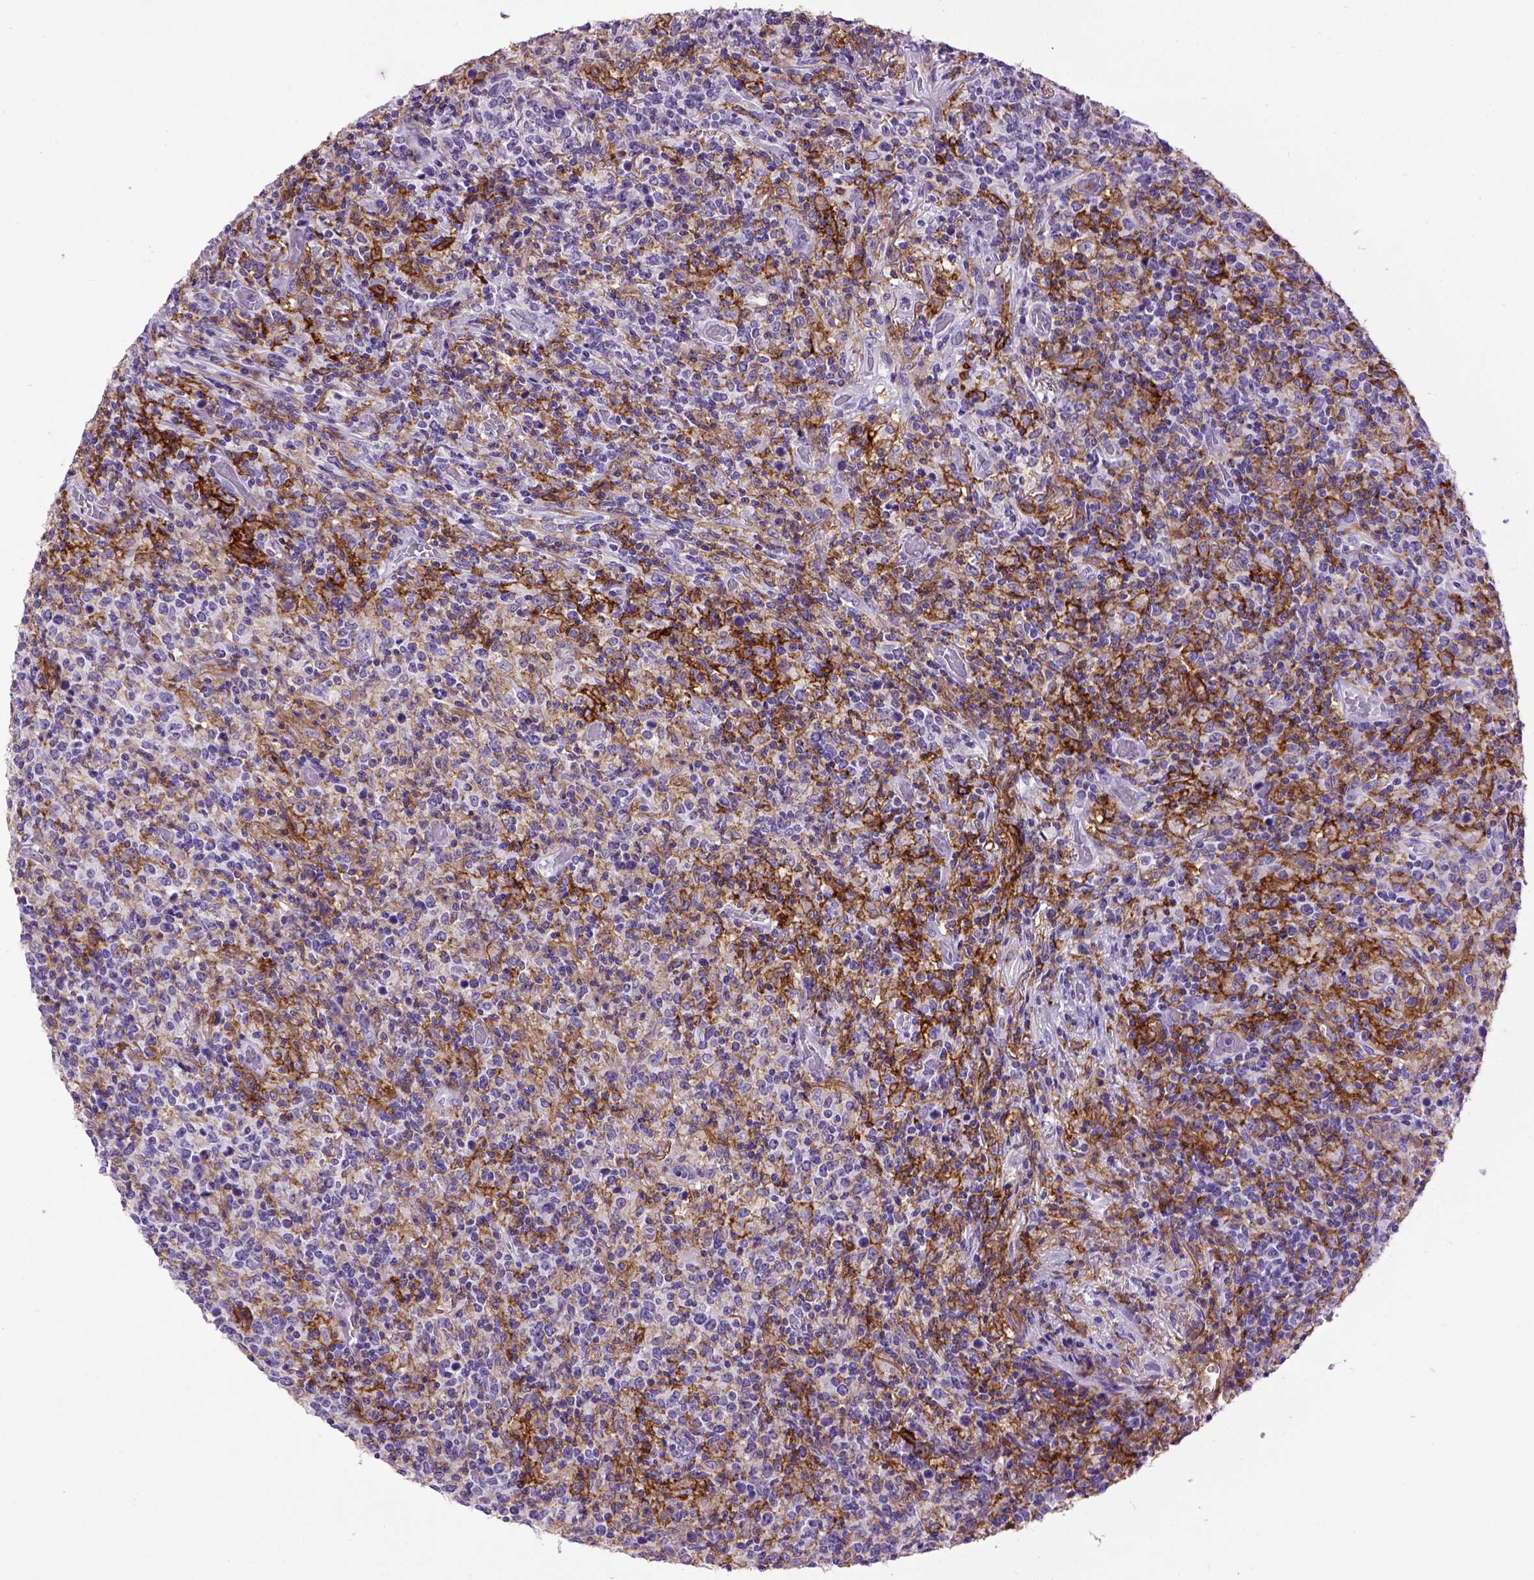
{"staining": {"intensity": "negative", "quantity": "none", "location": "none"}, "tissue": "lymphoma", "cell_type": "Tumor cells", "image_type": "cancer", "snomed": [{"axis": "morphology", "description": "Malignant lymphoma, non-Hodgkin's type, High grade"}, {"axis": "topography", "description": "Lung"}], "caption": "The micrograph displays no significant expression in tumor cells of lymphoma. The staining was performed using DAB (3,3'-diaminobenzidine) to visualize the protein expression in brown, while the nuclei were stained in blue with hematoxylin (Magnification: 20x).", "gene": "ITGAX", "patient": {"sex": "male", "age": 79}}